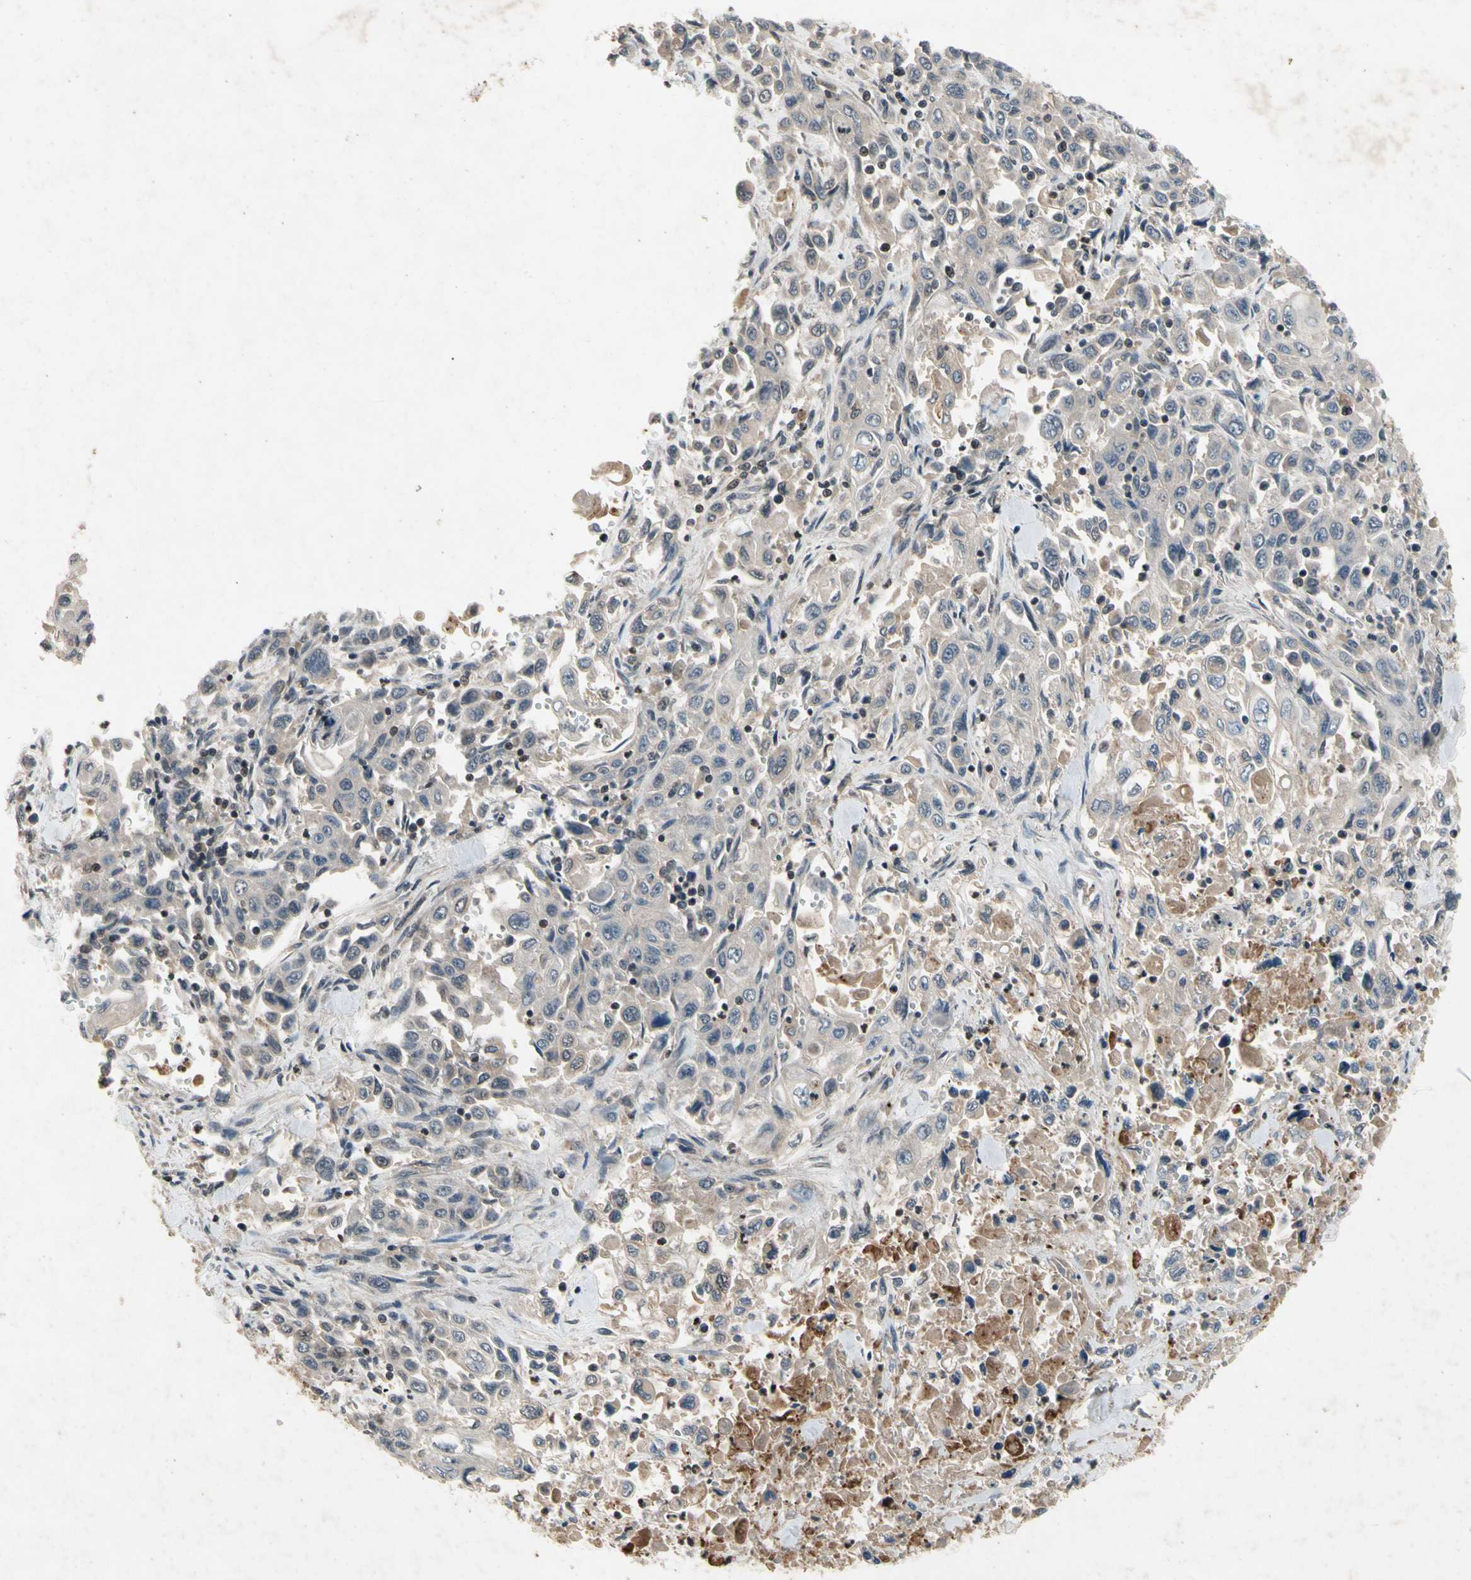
{"staining": {"intensity": "weak", "quantity": "<25%", "location": "cytoplasmic/membranous"}, "tissue": "pancreatic cancer", "cell_type": "Tumor cells", "image_type": "cancer", "snomed": [{"axis": "morphology", "description": "Adenocarcinoma, NOS"}, {"axis": "topography", "description": "Pancreas"}], "caption": "Tumor cells show no significant protein staining in adenocarcinoma (pancreatic).", "gene": "DPY19L3", "patient": {"sex": "male", "age": 70}}